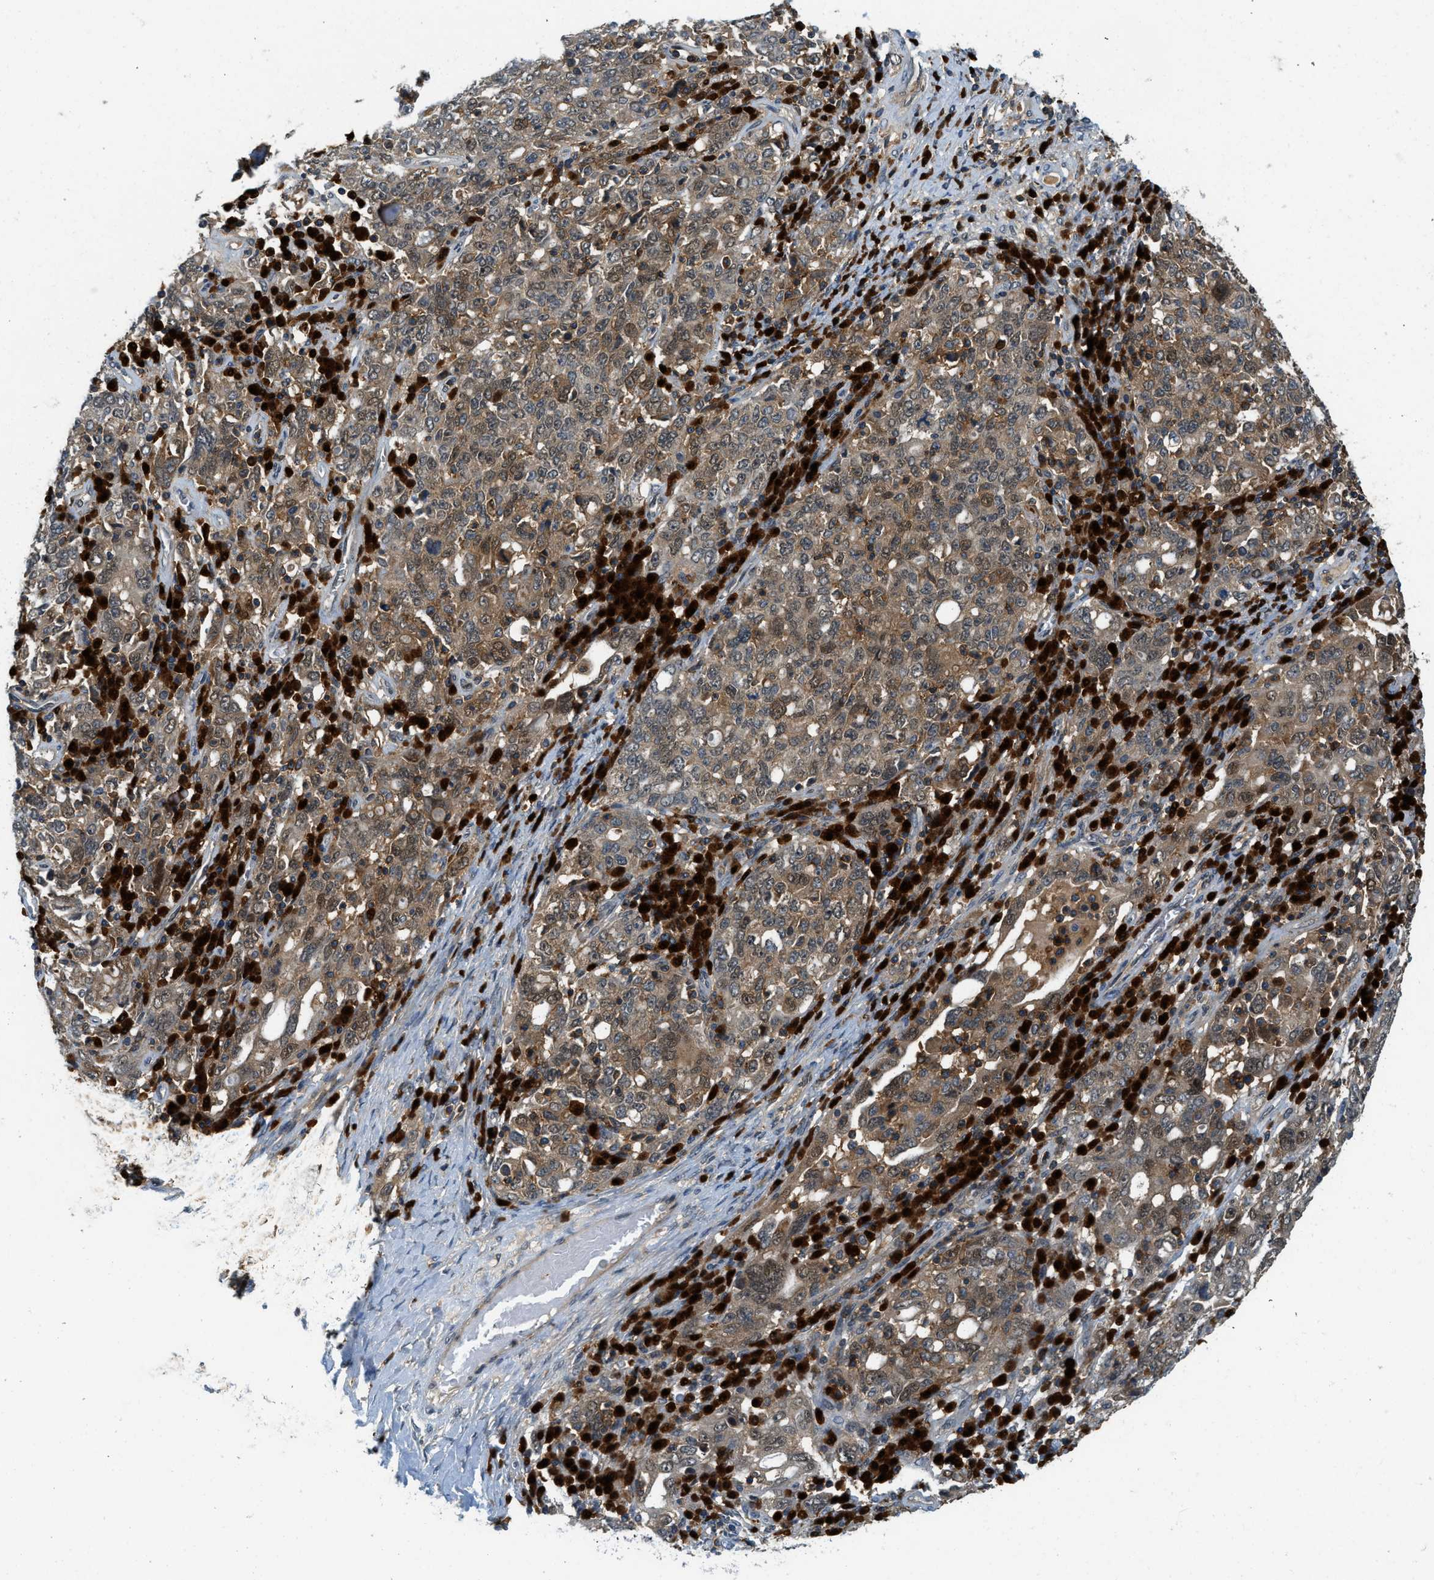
{"staining": {"intensity": "moderate", "quantity": ">75%", "location": "cytoplasmic/membranous,nuclear"}, "tissue": "ovarian cancer", "cell_type": "Tumor cells", "image_type": "cancer", "snomed": [{"axis": "morphology", "description": "Carcinoma, endometroid"}, {"axis": "topography", "description": "Ovary"}], "caption": "Immunohistochemistry micrograph of neoplastic tissue: endometroid carcinoma (ovarian) stained using immunohistochemistry (IHC) demonstrates medium levels of moderate protein expression localized specifically in the cytoplasmic/membranous and nuclear of tumor cells, appearing as a cytoplasmic/membranous and nuclear brown color.", "gene": "GMPPB", "patient": {"sex": "female", "age": 62}}